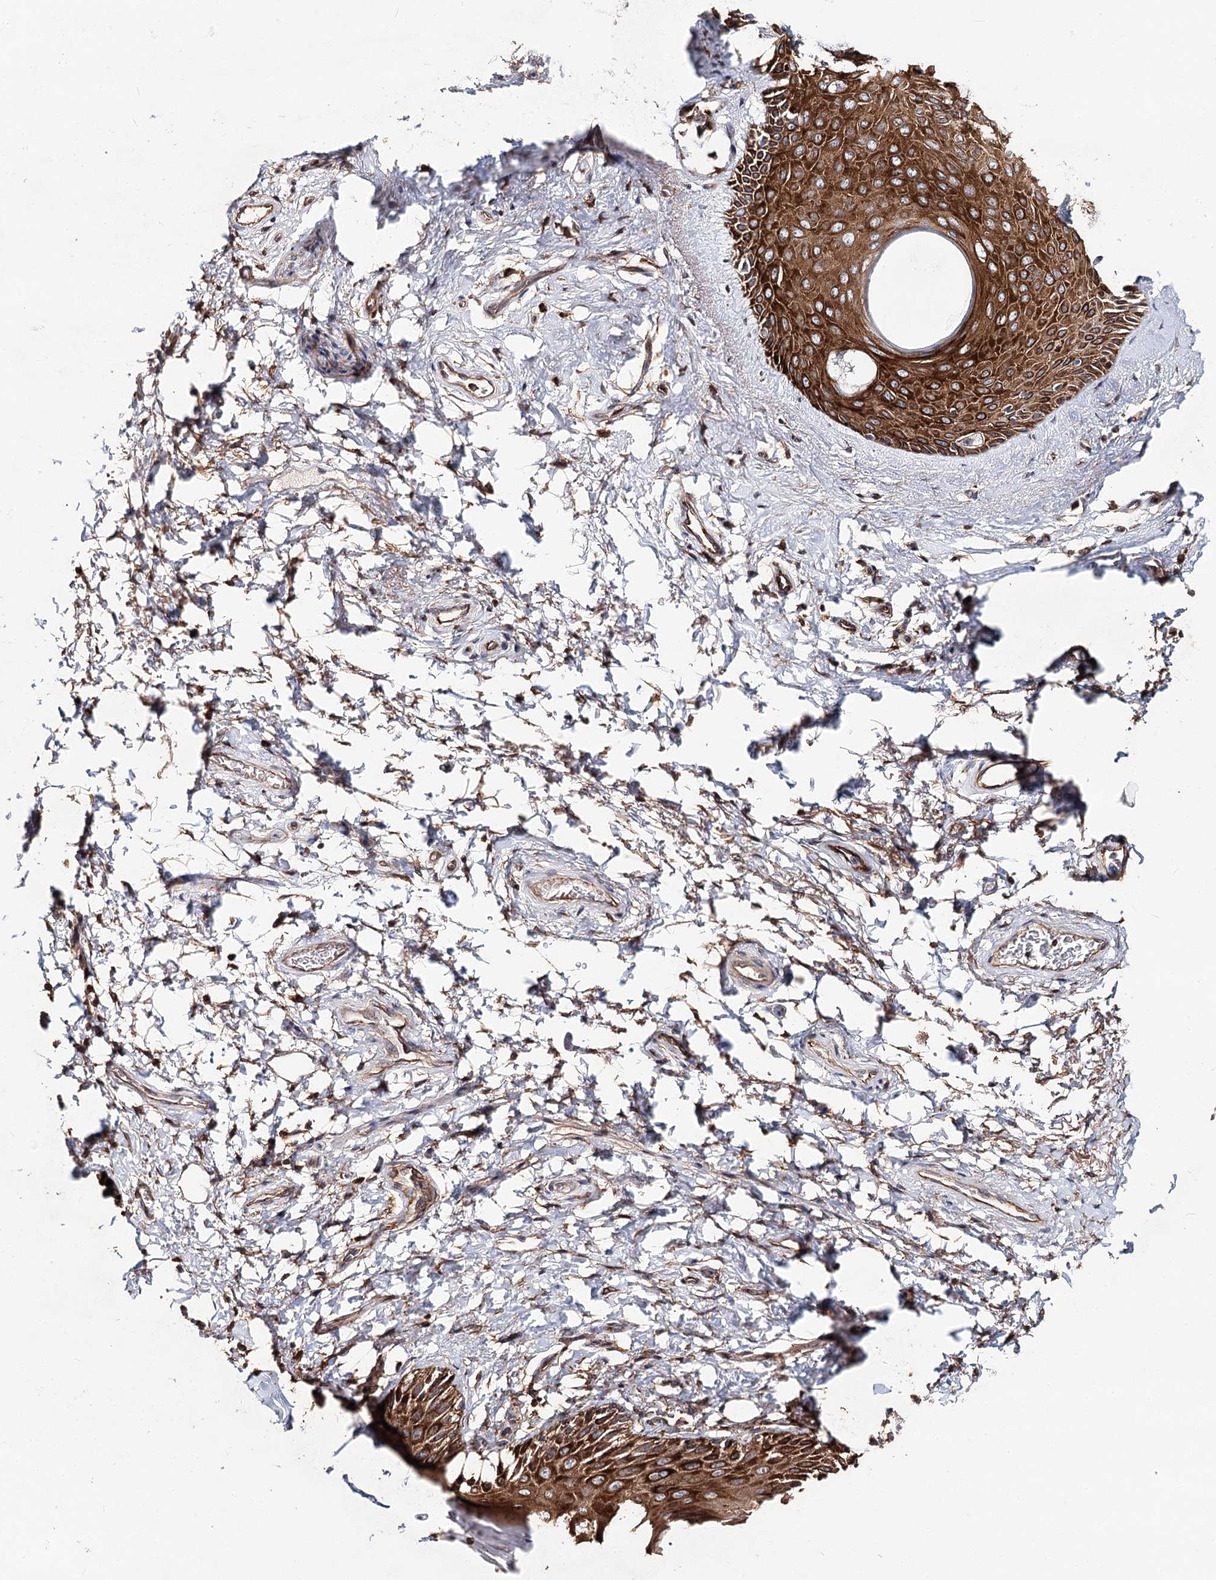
{"staining": {"intensity": "strong", "quantity": ">75%", "location": "cytoplasmic/membranous"}, "tissue": "skin", "cell_type": "Epidermal cells", "image_type": "normal", "snomed": [{"axis": "morphology", "description": "Normal tissue, NOS"}, {"axis": "topography", "description": "Anal"}], "caption": "This is a micrograph of immunohistochemistry staining of normal skin, which shows strong staining in the cytoplasmic/membranous of epidermal cells.", "gene": "TMEM218", "patient": {"sex": "male", "age": 44}}